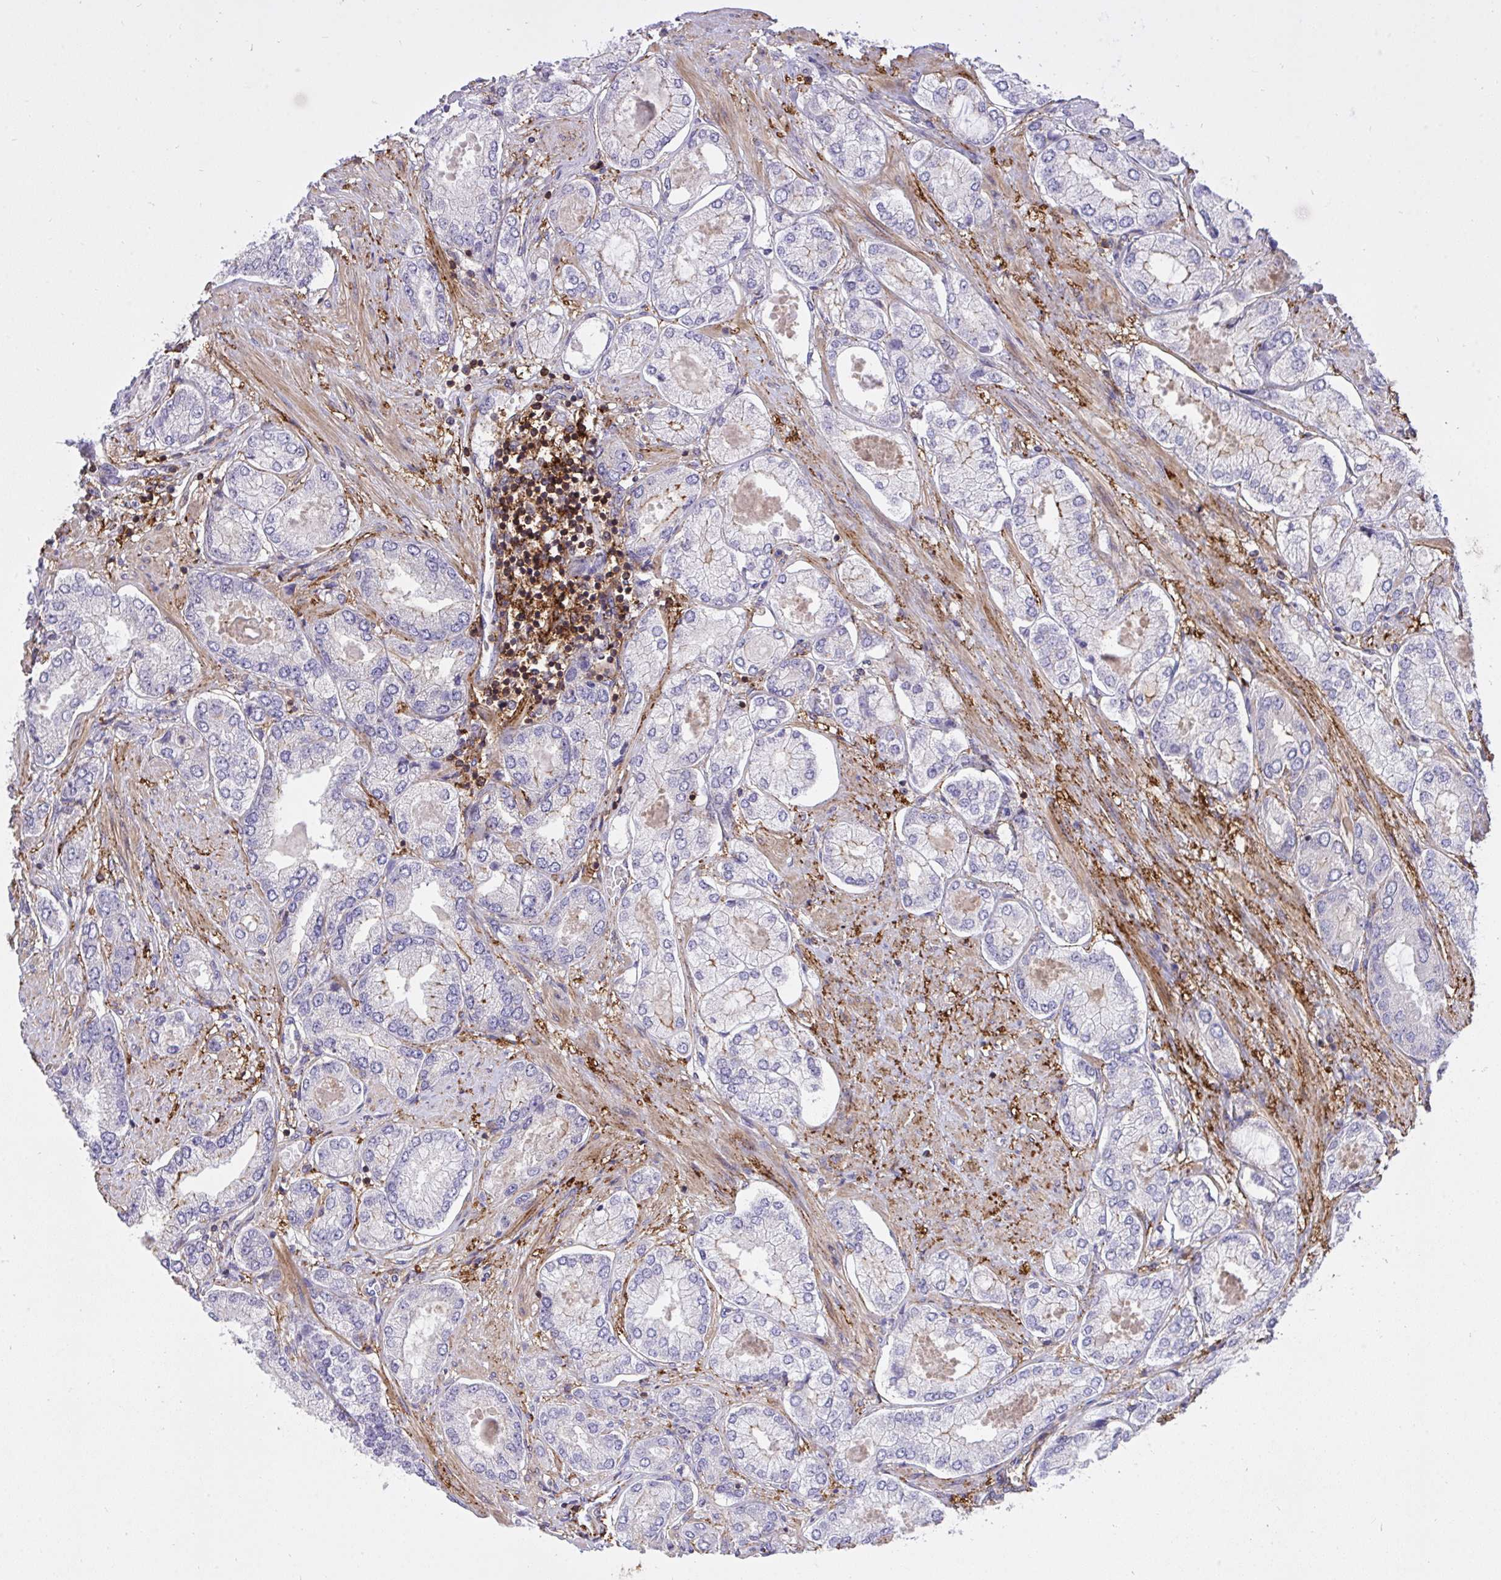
{"staining": {"intensity": "weak", "quantity": "<25%", "location": "cytoplasmic/membranous"}, "tissue": "prostate cancer", "cell_type": "Tumor cells", "image_type": "cancer", "snomed": [{"axis": "morphology", "description": "Adenocarcinoma, High grade"}, {"axis": "topography", "description": "Prostate"}], "caption": "Tumor cells are negative for brown protein staining in prostate cancer. Nuclei are stained in blue.", "gene": "ERI1", "patient": {"sex": "male", "age": 68}}